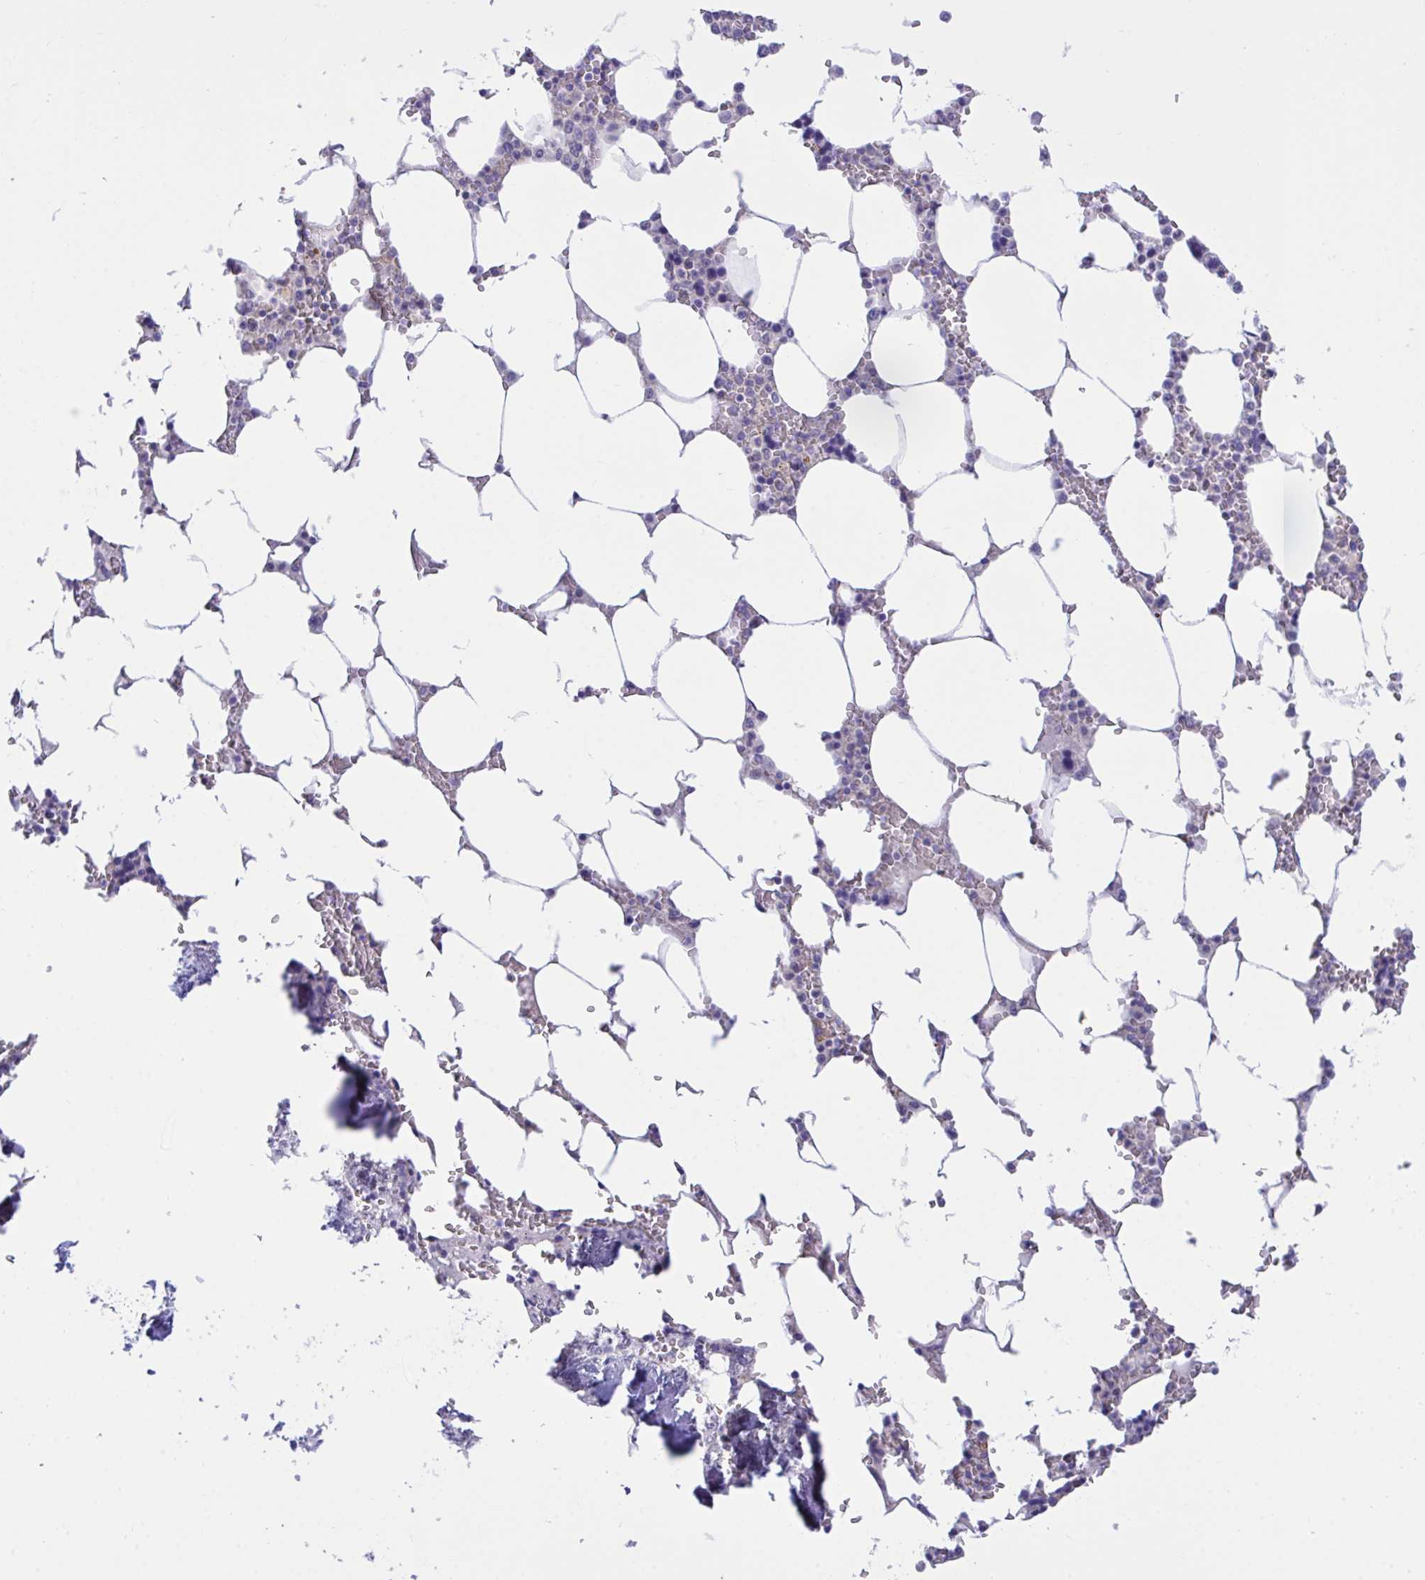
{"staining": {"intensity": "negative", "quantity": "none", "location": "none"}, "tissue": "bone marrow", "cell_type": "Hematopoietic cells", "image_type": "normal", "snomed": [{"axis": "morphology", "description": "Normal tissue, NOS"}, {"axis": "topography", "description": "Bone marrow"}], "caption": "High magnification brightfield microscopy of unremarkable bone marrow stained with DAB (brown) and counterstained with hematoxylin (blue): hematopoietic cells show no significant positivity. (DAB immunohistochemistry visualized using brightfield microscopy, high magnification).", "gene": "PLEKHH1", "patient": {"sex": "male", "age": 64}}